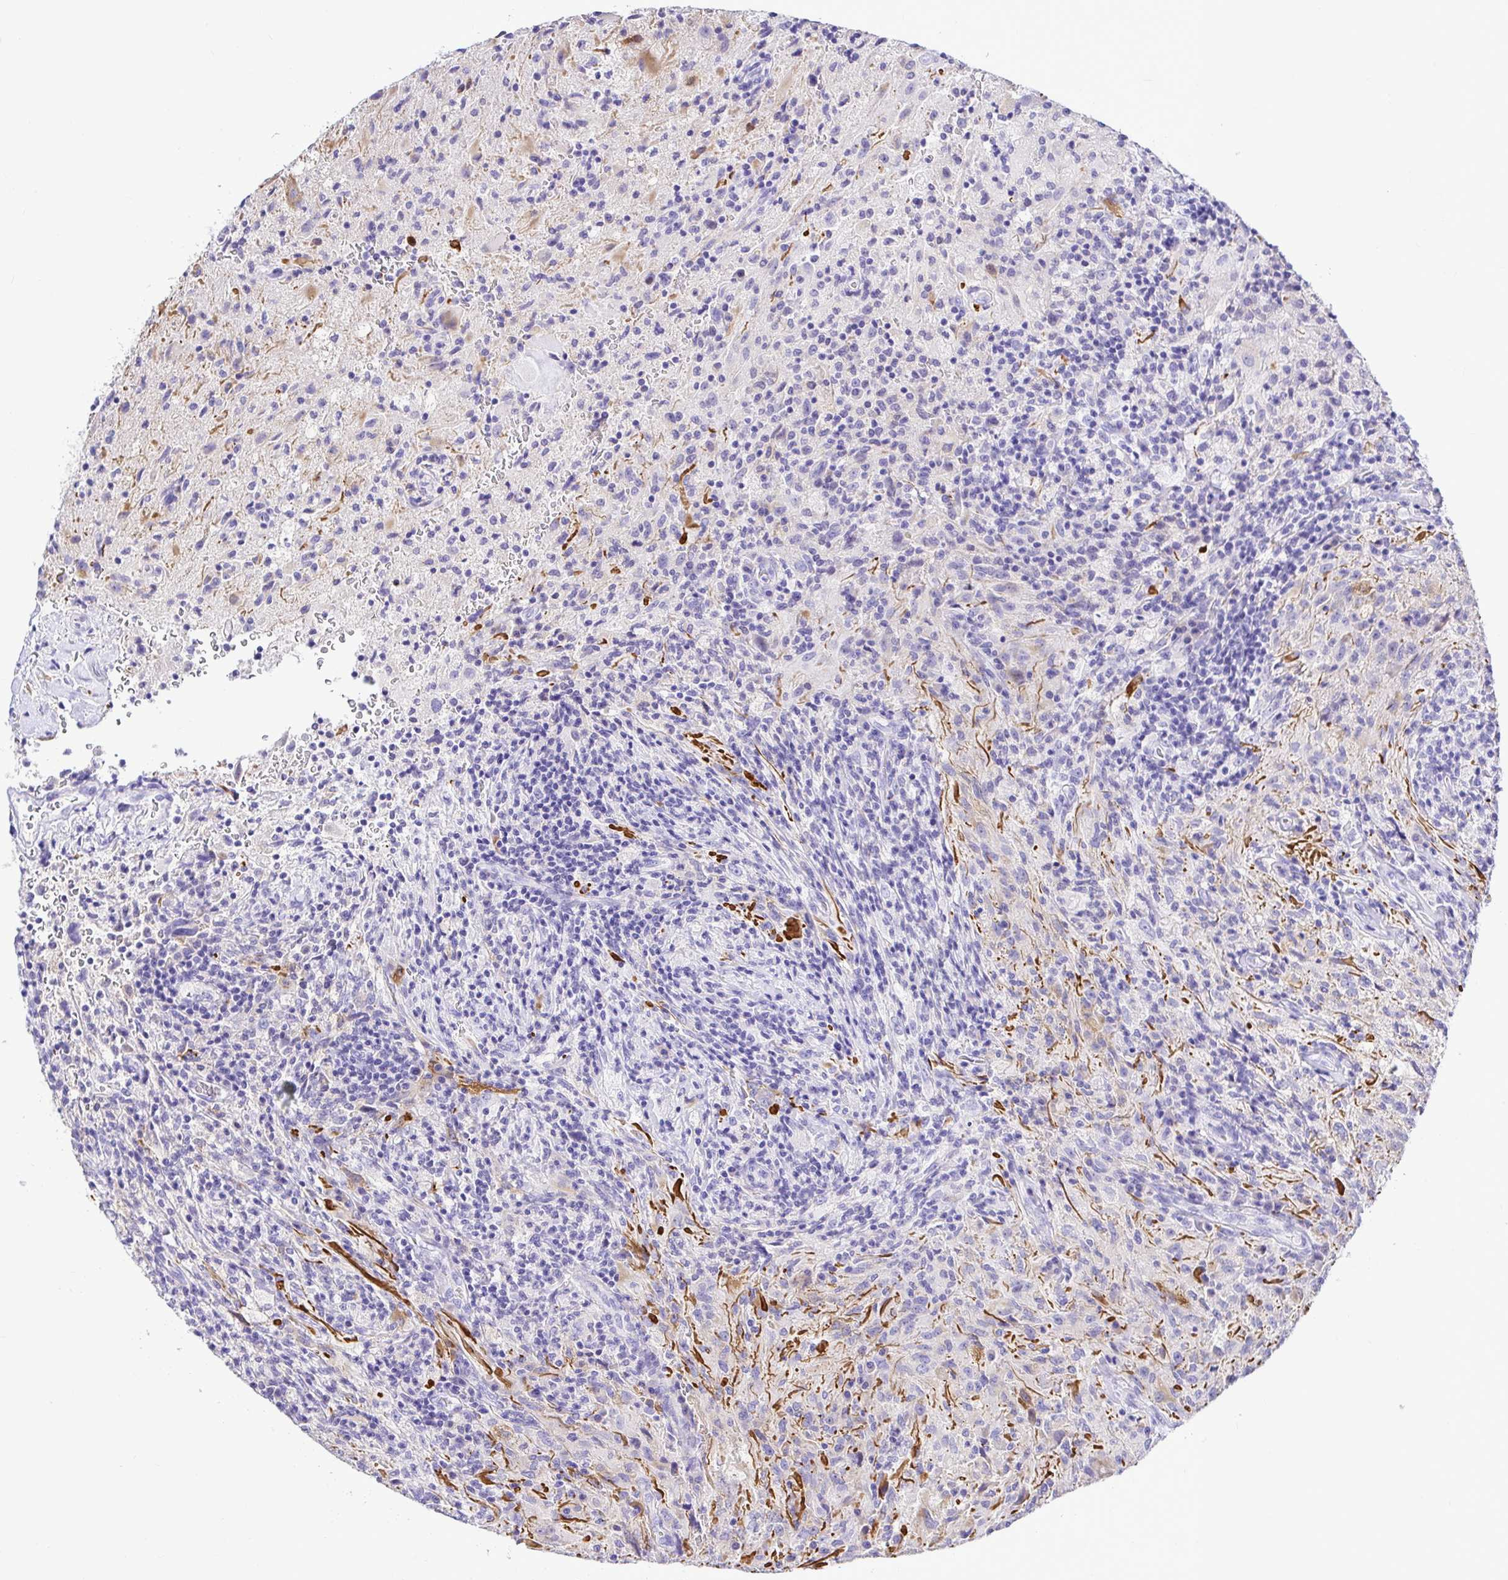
{"staining": {"intensity": "negative", "quantity": "none", "location": "none"}, "tissue": "glioma", "cell_type": "Tumor cells", "image_type": "cancer", "snomed": [{"axis": "morphology", "description": "Glioma, malignant, High grade"}, {"axis": "topography", "description": "Brain"}], "caption": "Protein analysis of malignant glioma (high-grade) exhibits no significant expression in tumor cells.", "gene": "BACE2", "patient": {"sex": "male", "age": 68}}